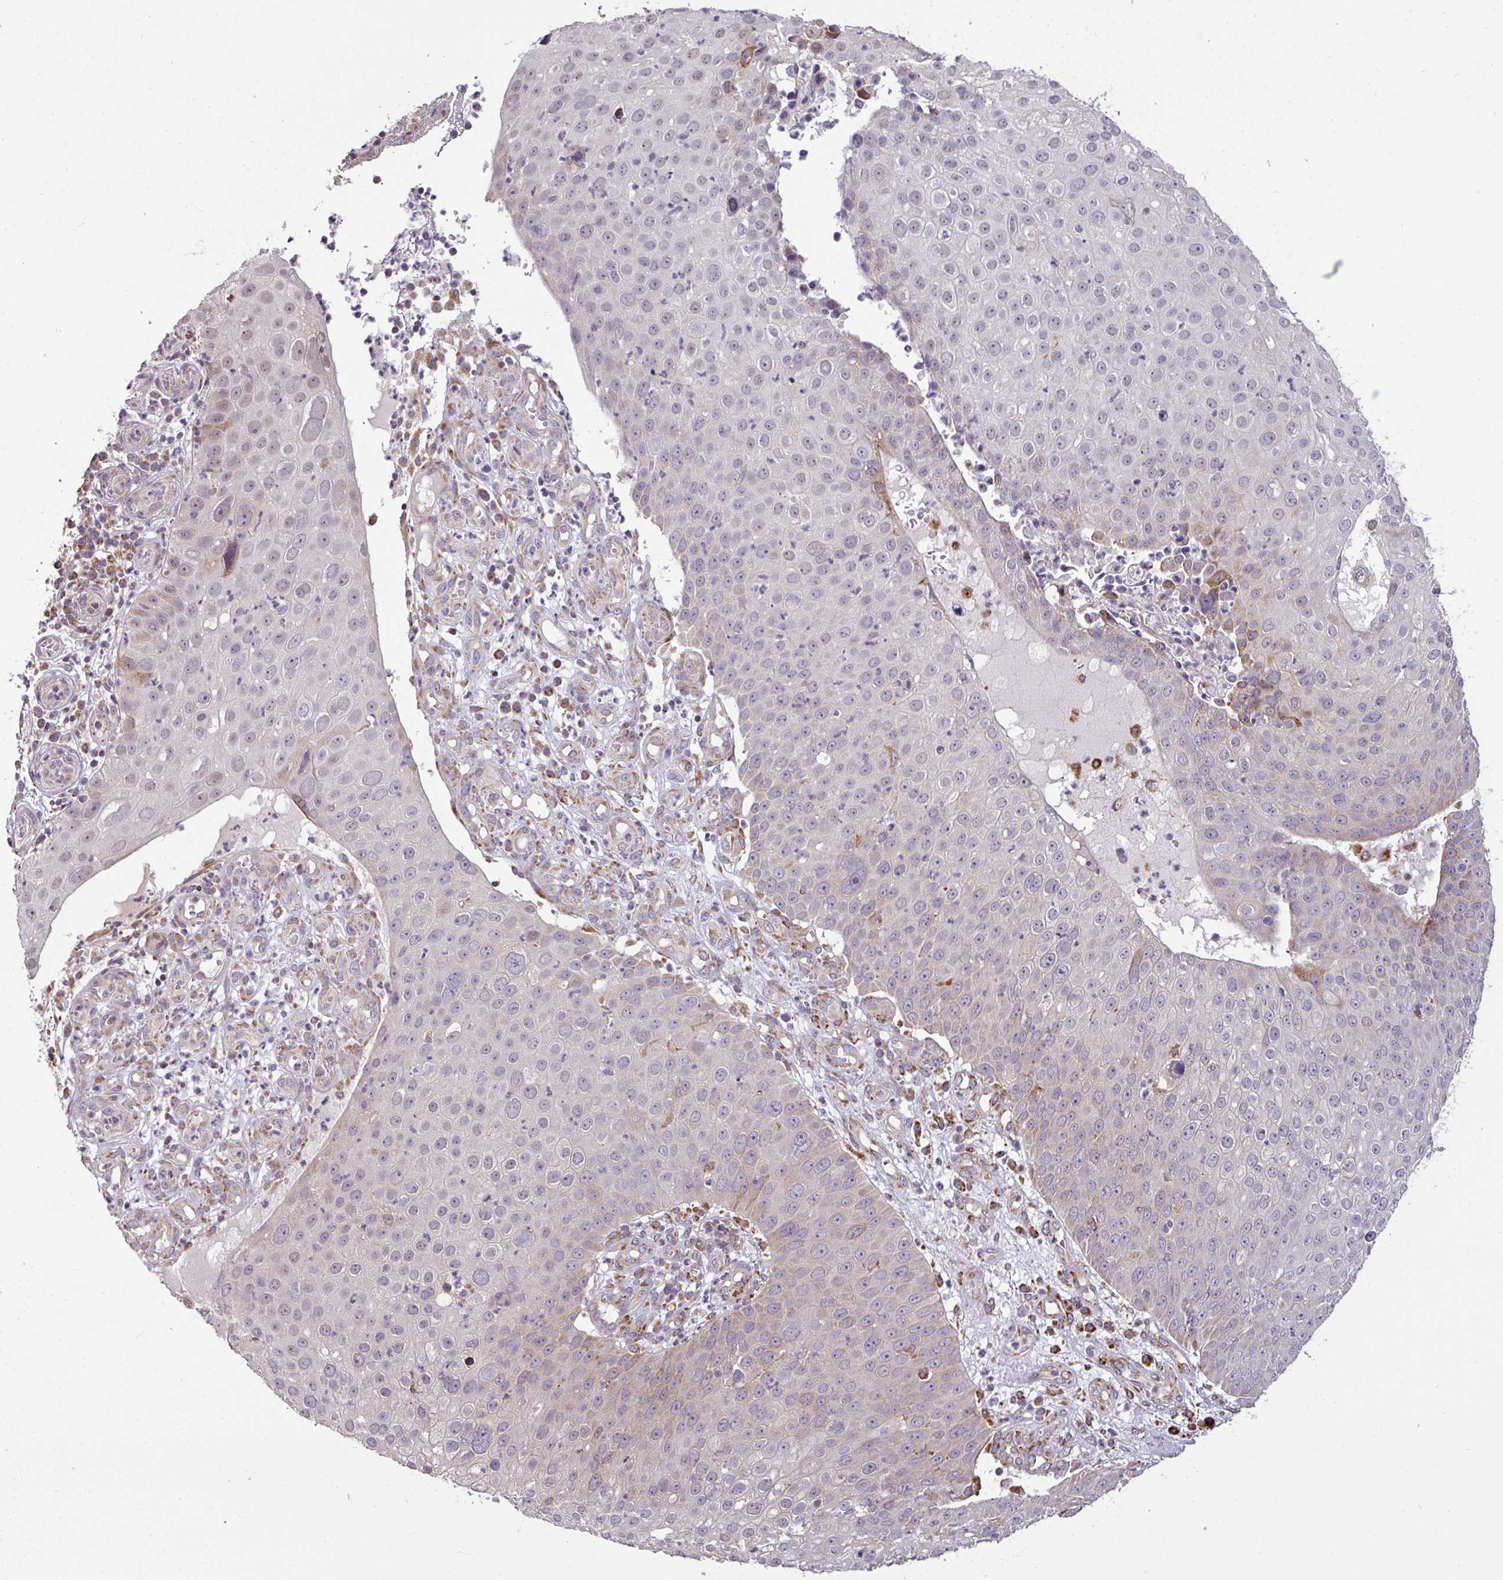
{"staining": {"intensity": "weak", "quantity": "<25%", "location": "cytoplasmic/membranous"}, "tissue": "skin cancer", "cell_type": "Tumor cells", "image_type": "cancer", "snomed": [{"axis": "morphology", "description": "Squamous cell carcinoma, NOS"}, {"axis": "topography", "description": "Skin"}], "caption": "Skin cancer was stained to show a protein in brown. There is no significant staining in tumor cells.", "gene": "MAGT1", "patient": {"sex": "male", "age": 71}}